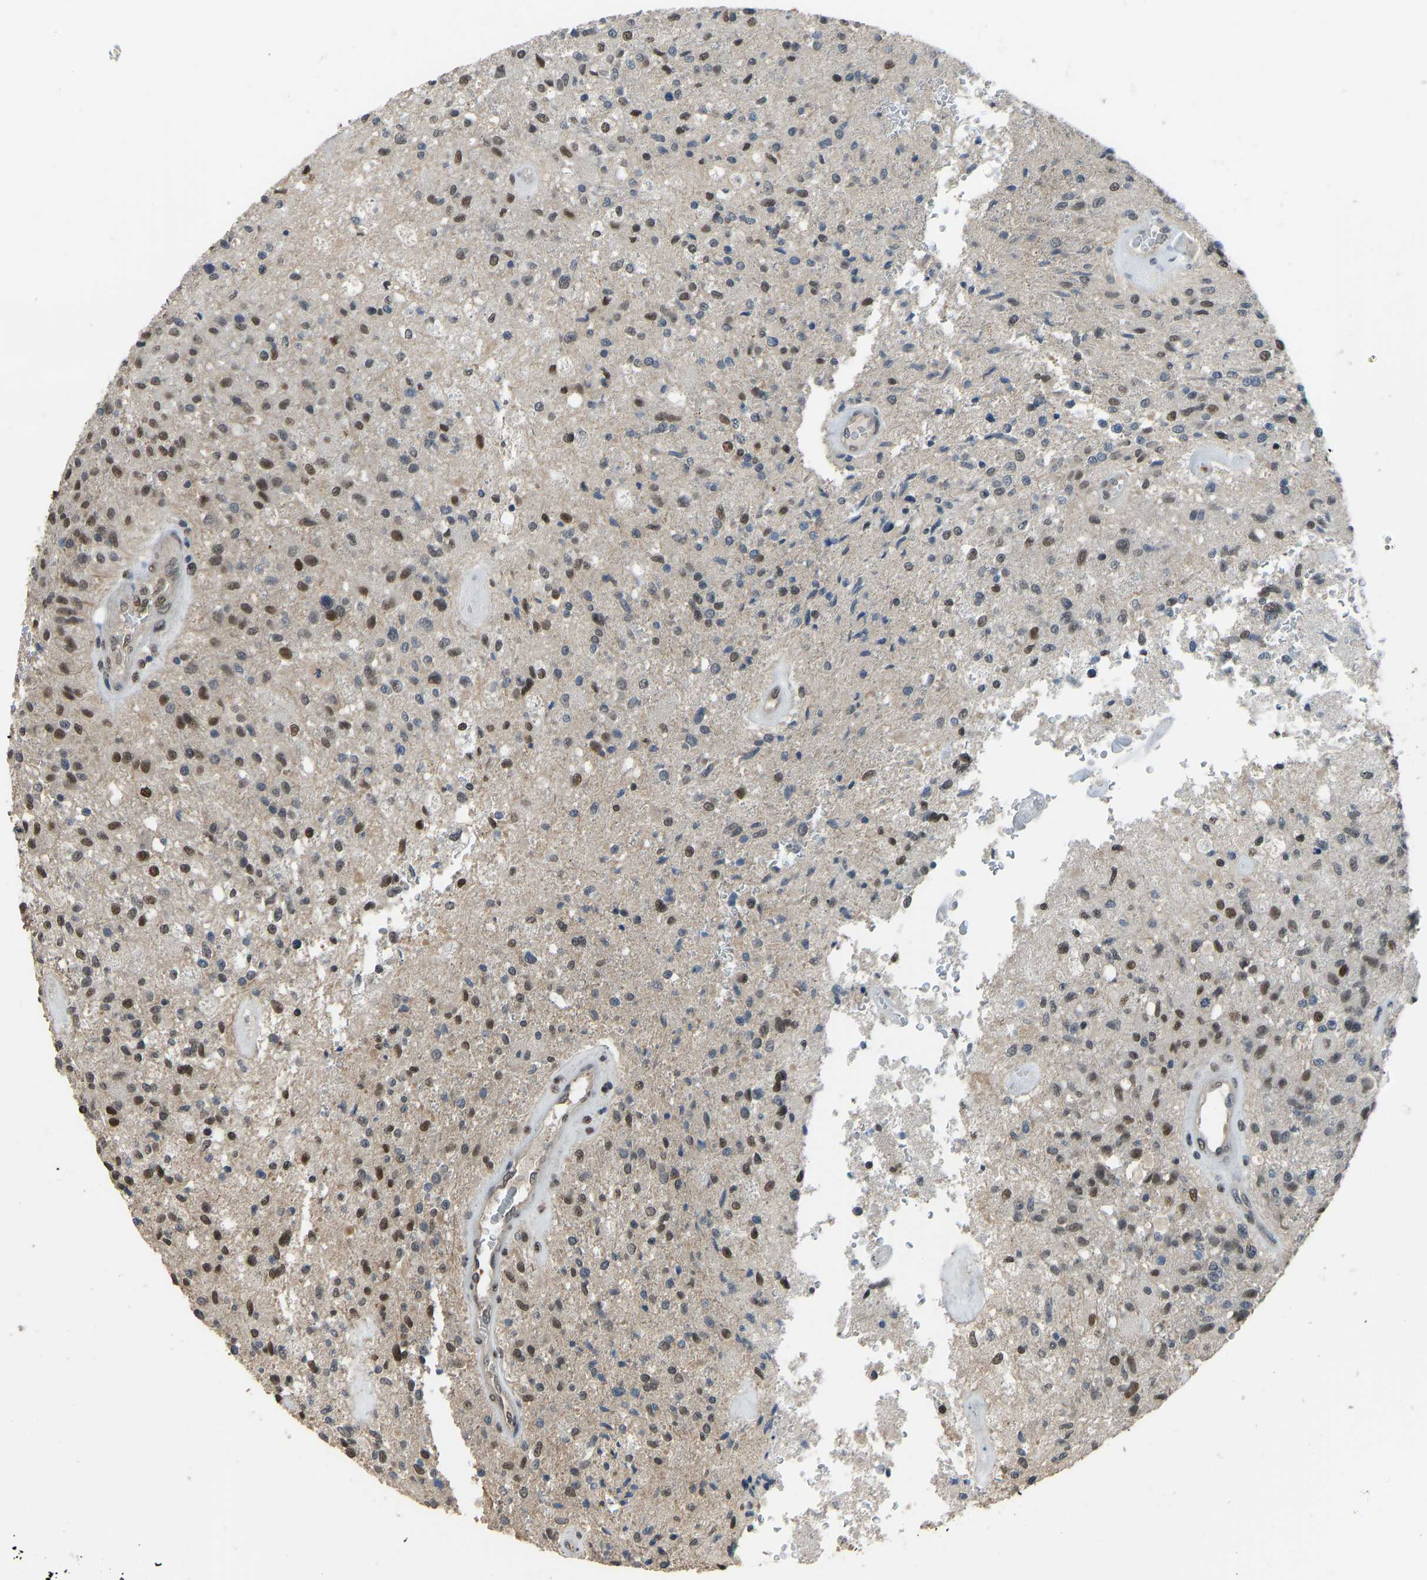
{"staining": {"intensity": "moderate", "quantity": "25%-75%", "location": "nuclear"}, "tissue": "glioma", "cell_type": "Tumor cells", "image_type": "cancer", "snomed": [{"axis": "morphology", "description": "Normal tissue, NOS"}, {"axis": "morphology", "description": "Glioma, malignant, High grade"}, {"axis": "topography", "description": "Cerebral cortex"}], "caption": "Protein expression analysis of malignant glioma (high-grade) displays moderate nuclear expression in approximately 25%-75% of tumor cells. The staining was performed using DAB (3,3'-diaminobenzidine) to visualize the protein expression in brown, while the nuclei were stained in blue with hematoxylin (Magnification: 20x).", "gene": "KPNA6", "patient": {"sex": "male", "age": 77}}